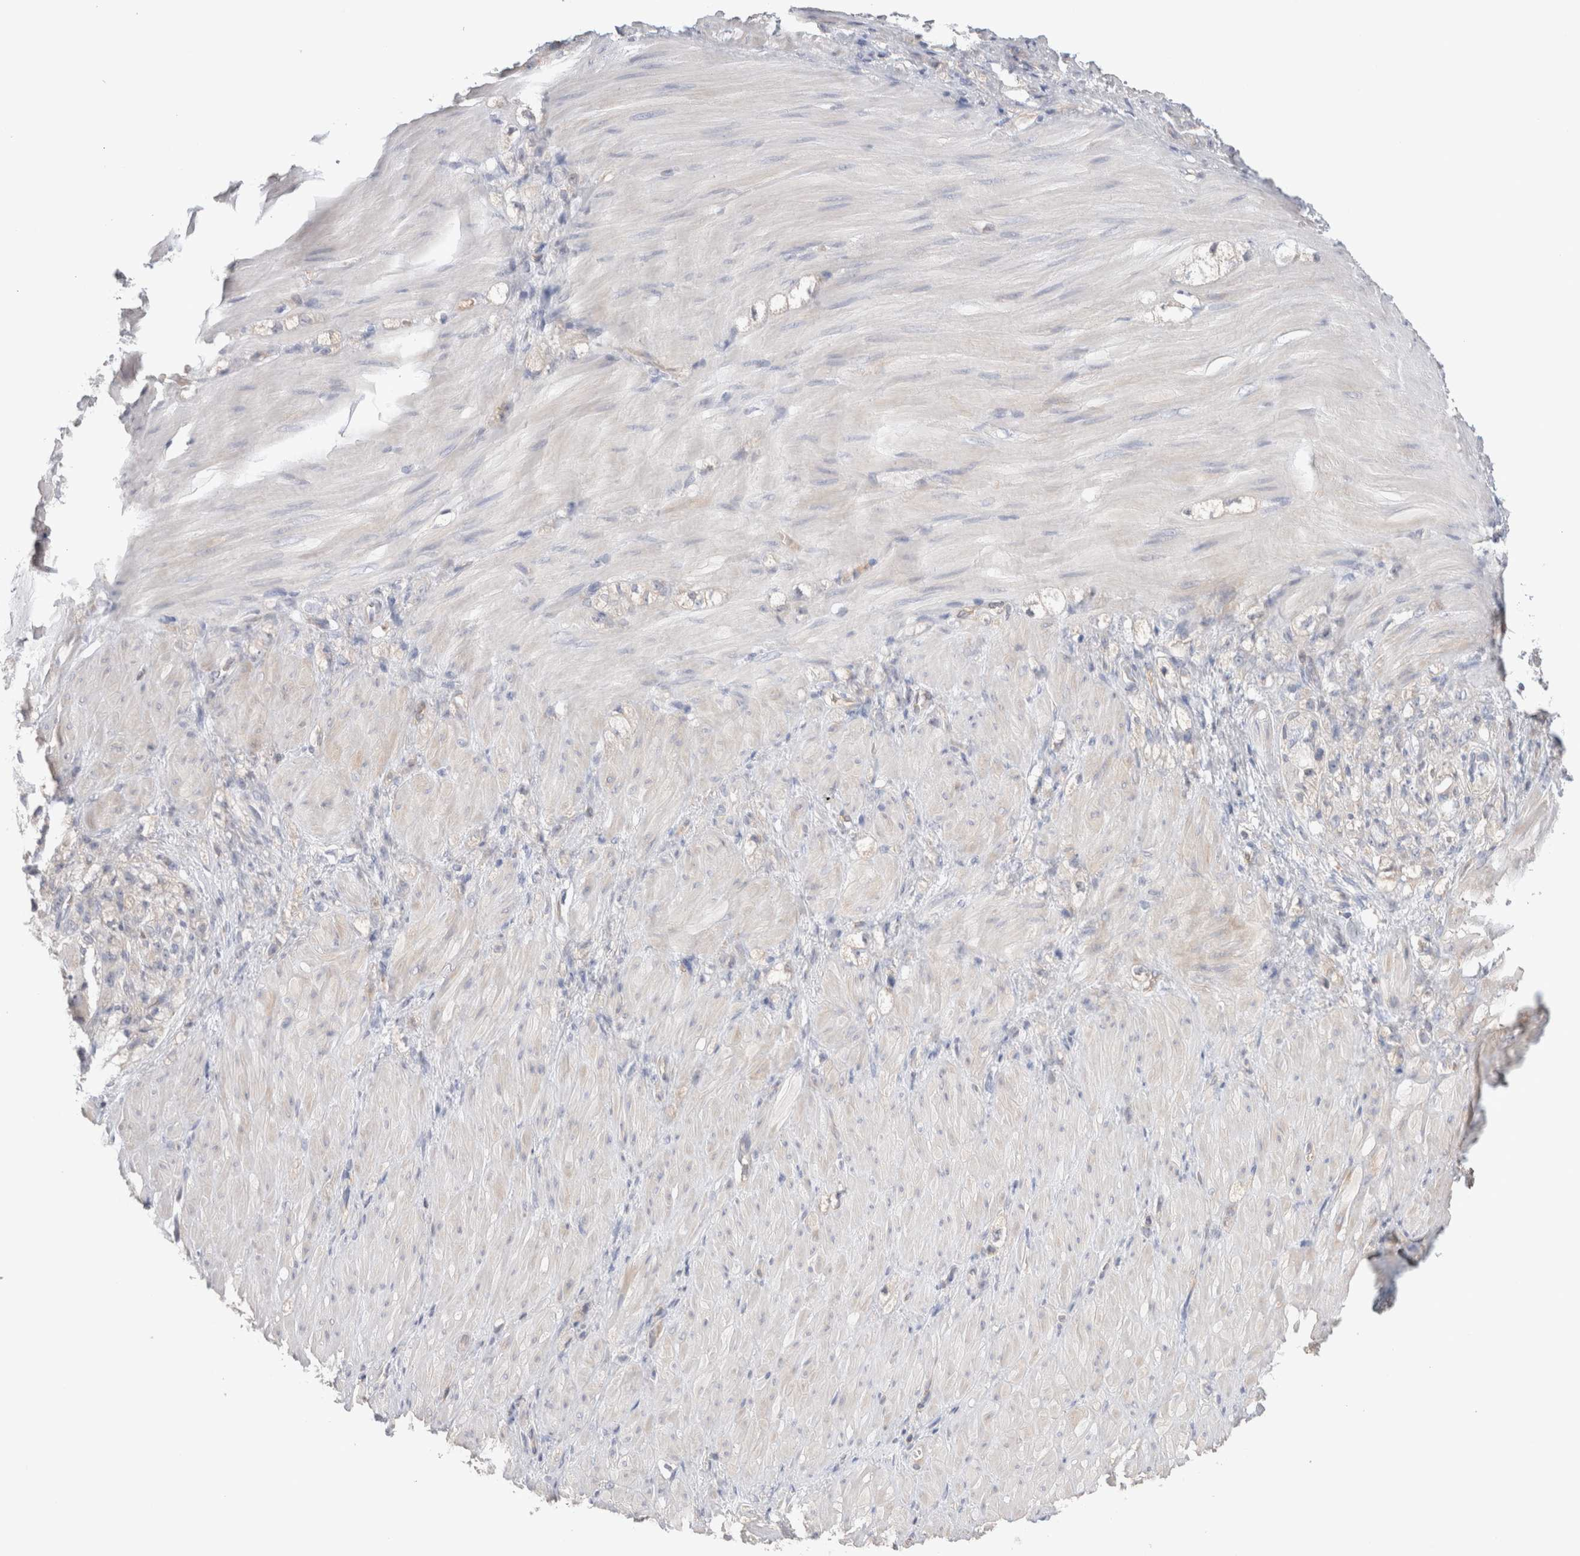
{"staining": {"intensity": "negative", "quantity": "none", "location": "none"}, "tissue": "stomach cancer", "cell_type": "Tumor cells", "image_type": "cancer", "snomed": [{"axis": "morphology", "description": "Normal tissue, NOS"}, {"axis": "morphology", "description": "Adenocarcinoma, NOS"}, {"axis": "topography", "description": "Stomach"}], "caption": "High magnification brightfield microscopy of stomach cancer (adenocarcinoma) stained with DAB (3,3'-diaminobenzidine) (brown) and counterstained with hematoxylin (blue): tumor cells show no significant positivity.", "gene": "CAPN2", "patient": {"sex": "male", "age": 82}}